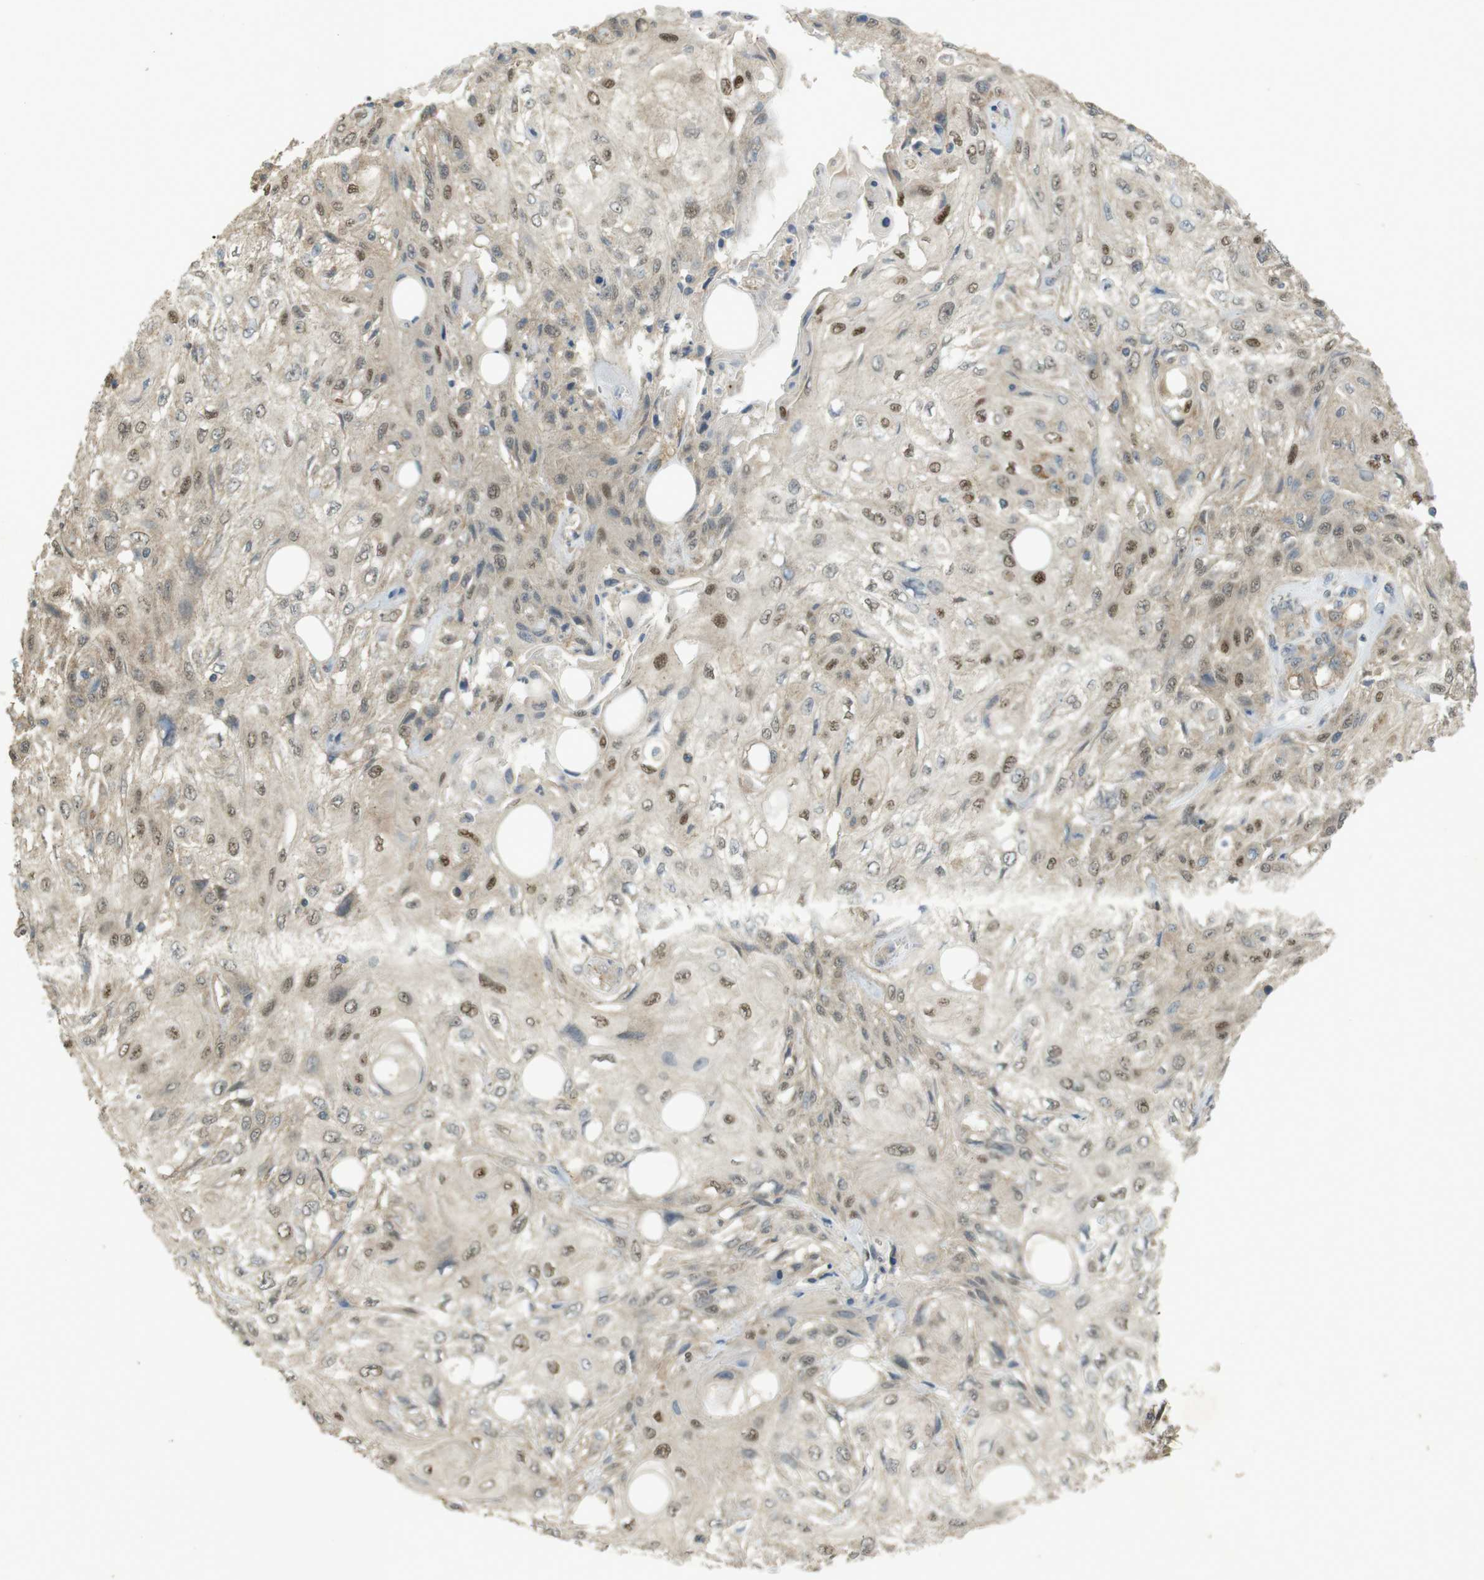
{"staining": {"intensity": "weak", "quantity": "<25%", "location": "cytoplasmic/membranous,nuclear"}, "tissue": "skin cancer", "cell_type": "Tumor cells", "image_type": "cancer", "snomed": [{"axis": "morphology", "description": "Squamous cell carcinoma, NOS"}, {"axis": "topography", "description": "Skin"}], "caption": "Tumor cells are negative for protein expression in human skin squamous cell carcinoma.", "gene": "ZDHHC20", "patient": {"sex": "male", "age": 75}}